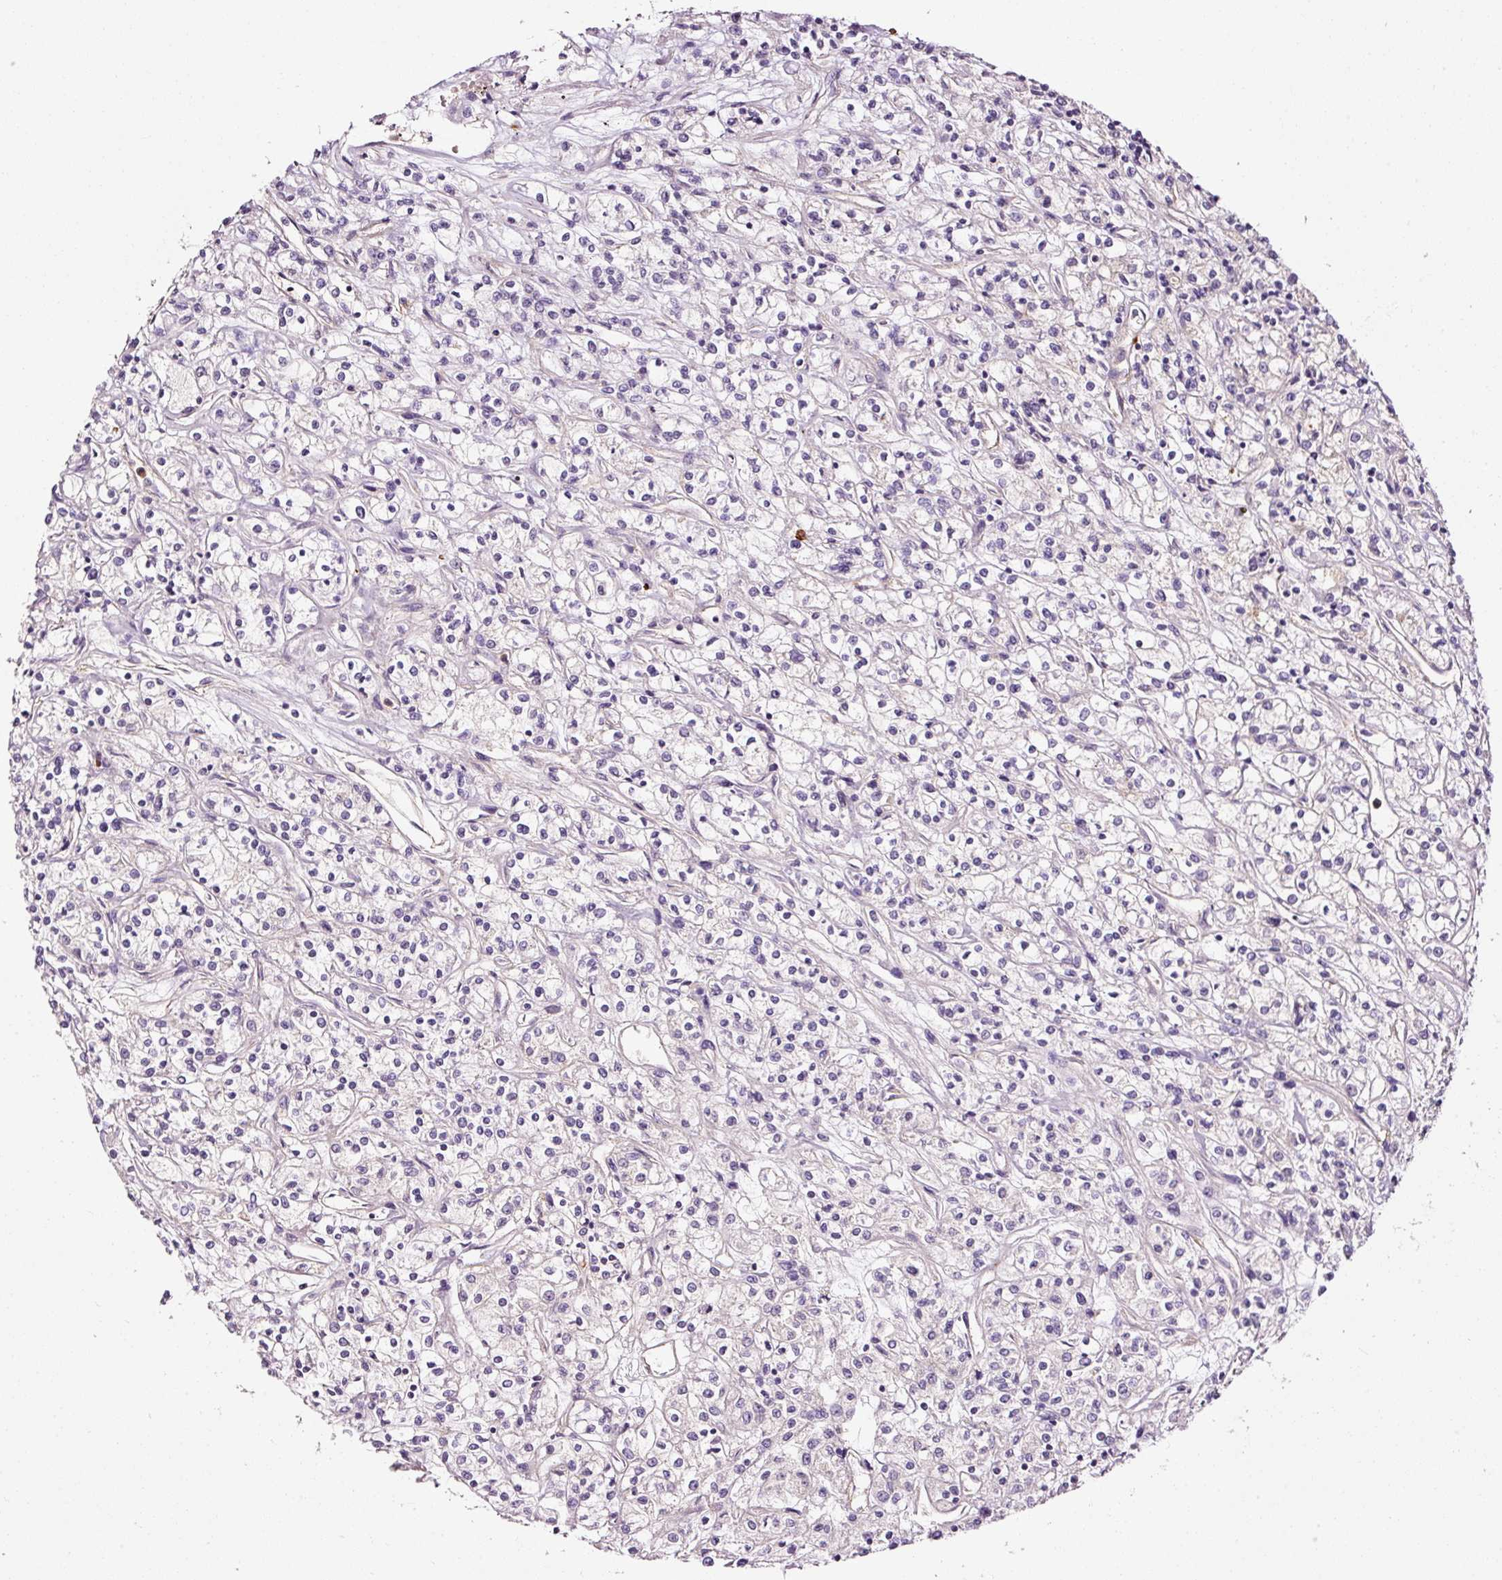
{"staining": {"intensity": "negative", "quantity": "none", "location": "none"}, "tissue": "renal cancer", "cell_type": "Tumor cells", "image_type": "cancer", "snomed": [{"axis": "morphology", "description": "Adenocarcinoma, NOS"}, {"axis": "topography", "description": "Kidney"}], "caption": "A micrograph of human adenocarcinoma (renal) is negative for staining in tumor cells. (DAB (3,3'-diaminobenzidine) IHC visualized using brightfield microscopy, high magnification).", "gene": "ABCB4", "patient": {"sex": "female", "age": 59}}